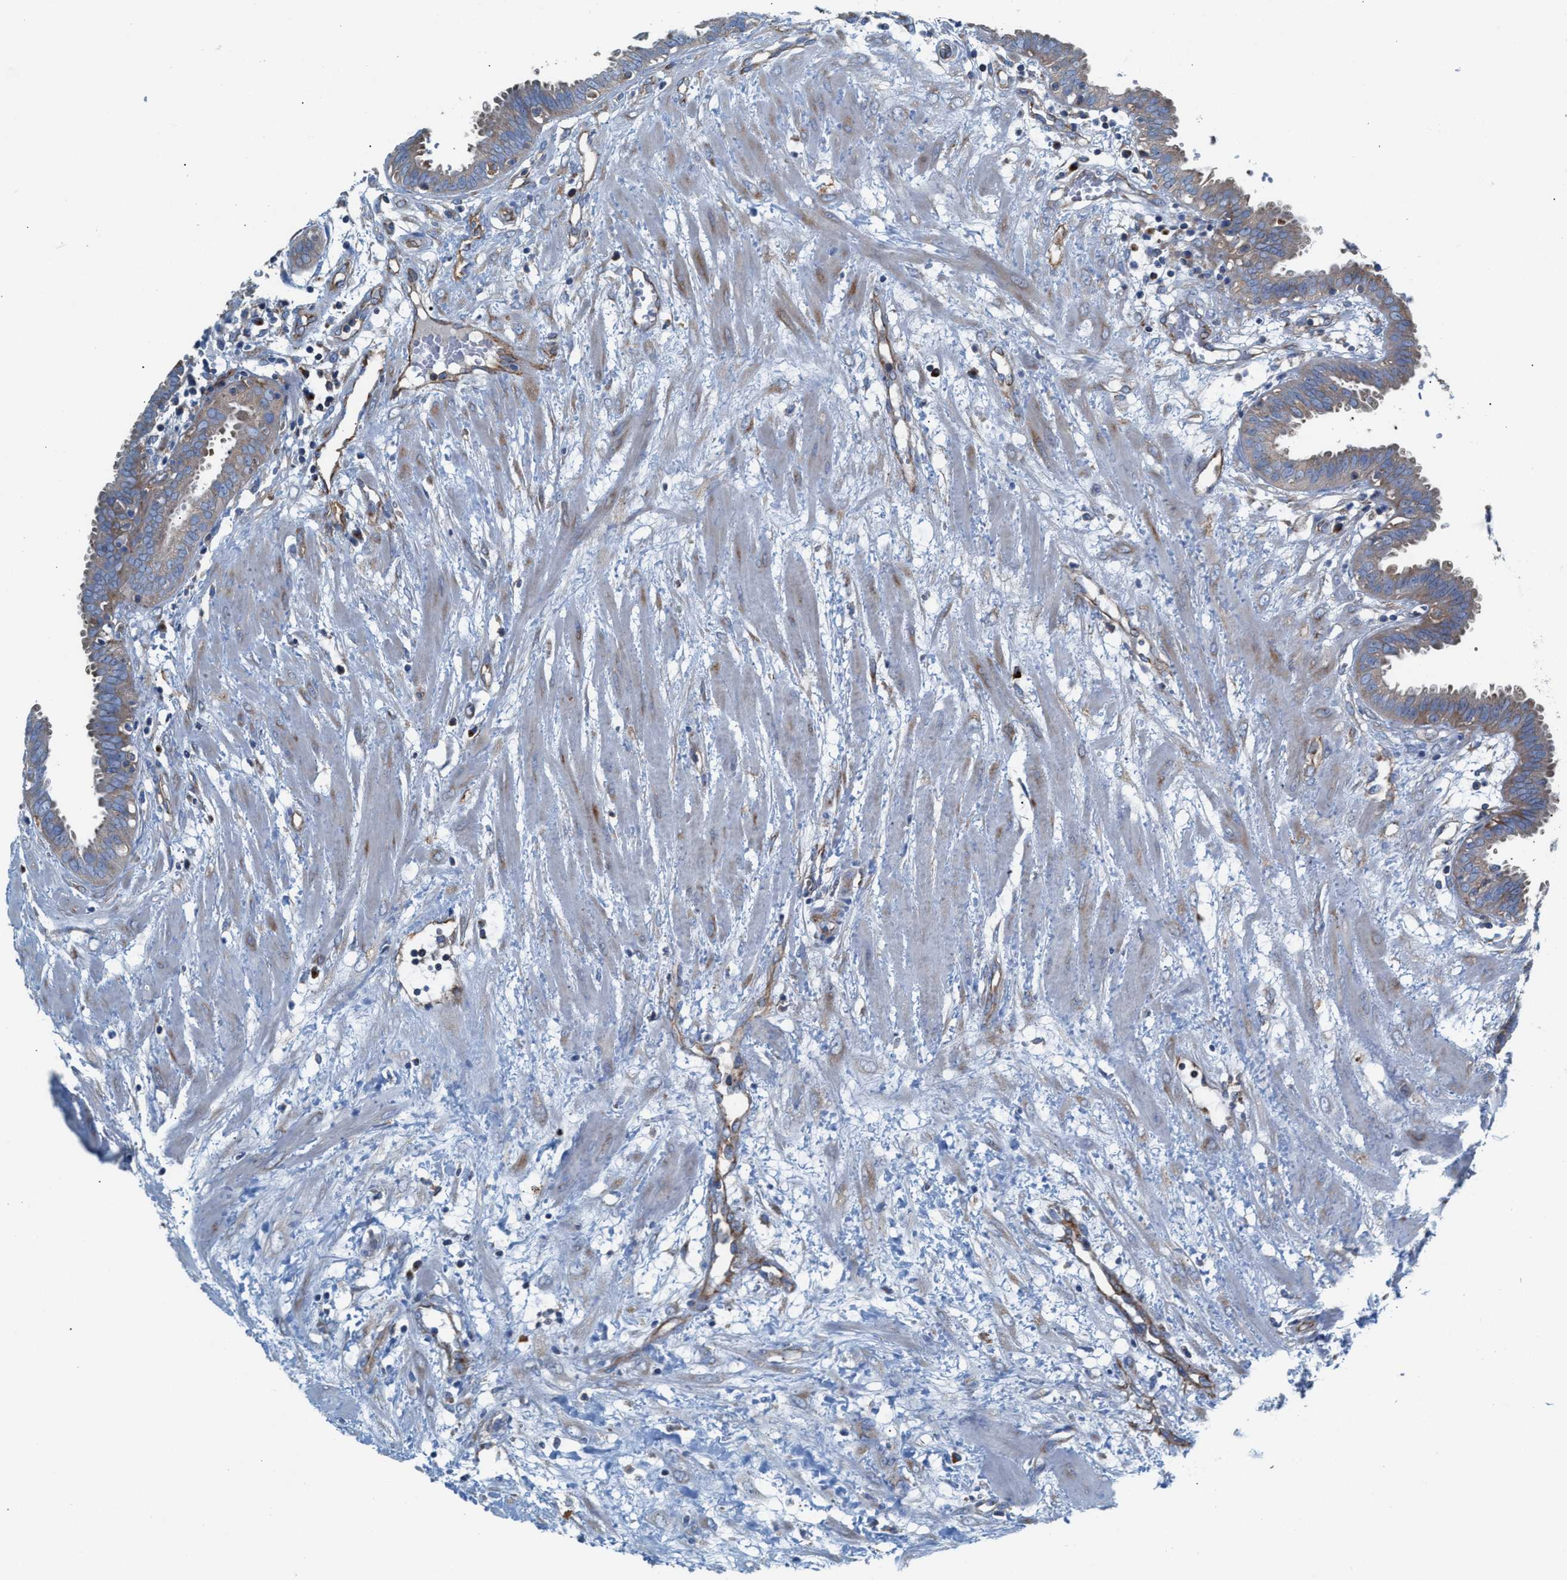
{"staining": {"intensity": "moderate", "quantity": "25%-75%", "location": "cytoplasmic/membranous"}, "tissue": "fallopian tube", "cell_type": "Glandular cells", "image_type": "normal", "snomed": [{"axis": "morphology", "description": "Normal tissue, NOS"}, {"axis": "topography", "description": "Fallopian tube"}, {"axis": "topography", "description": "Placenta"}], "caption": "This micrograph reveals normal fallopian tube stained with immunohistochemistry (IHC) to label a protein in brown. The cytoplasmic/membranous of glandular cells show moderate positivity for the protein. Nuclei are counter-stained blue.", "gene": "NYAP1", "patient": {"sex": "female", "age": 32}}